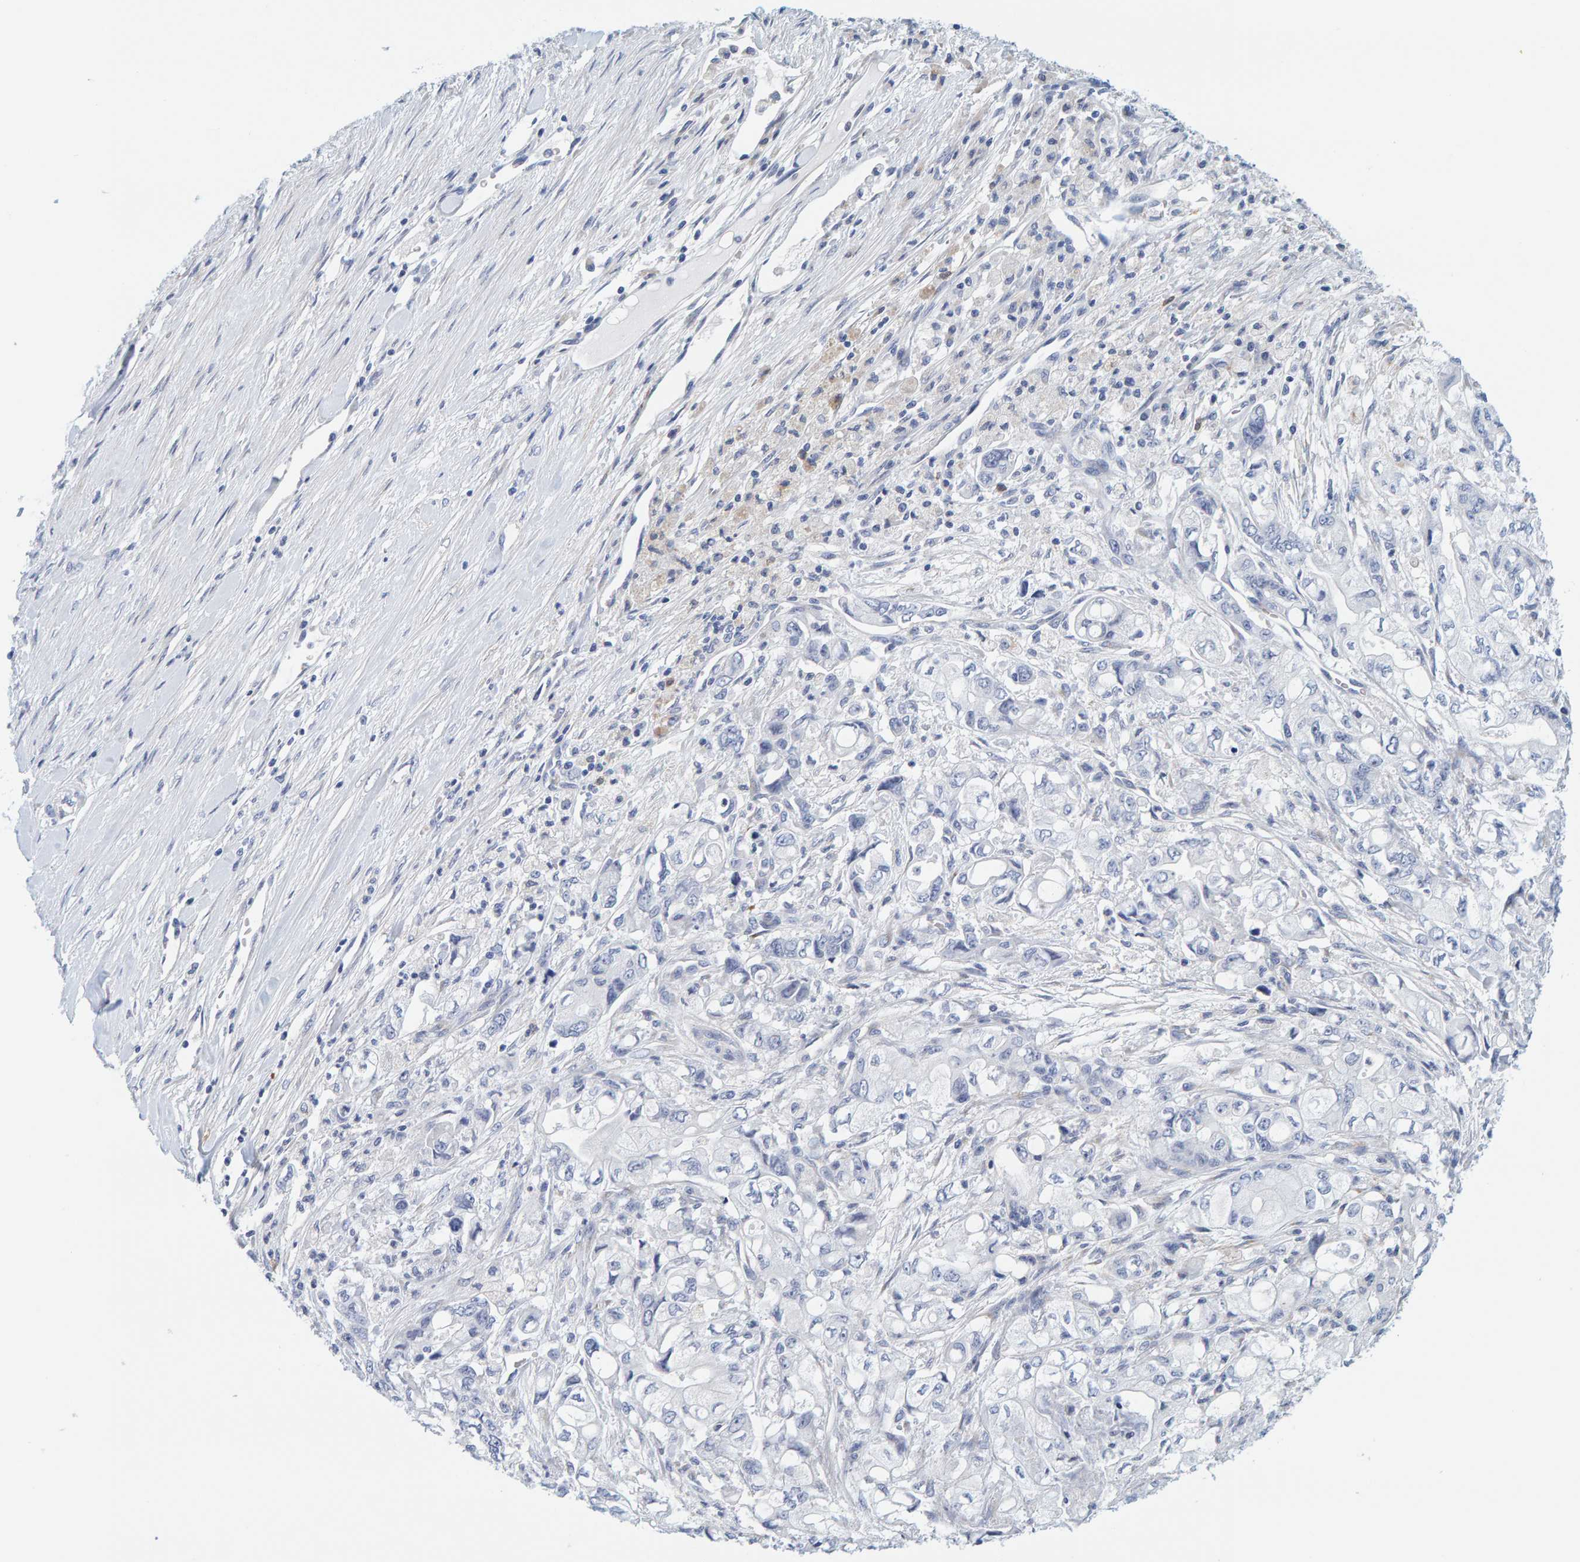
{"staining": {"intensity": "negative", "quantity": "none", "location": "none"}, "tissue": "pancreatic cancer", "cell_type": "Tumor cells", "image_type": "cancer", "snomed": [{"axis": "morphology", "description": "Adenocarcinoma, NOS"}, {"axis": "topography", "description": "Pancreas"}], "caption": "This is a histopathology image of immunohistochemistry staining of adenocarcinoma (pancreatic), which shows no positivity in tumor cells.", "gene": "MOG", "patient": {"sex": "male", "age": 79}}